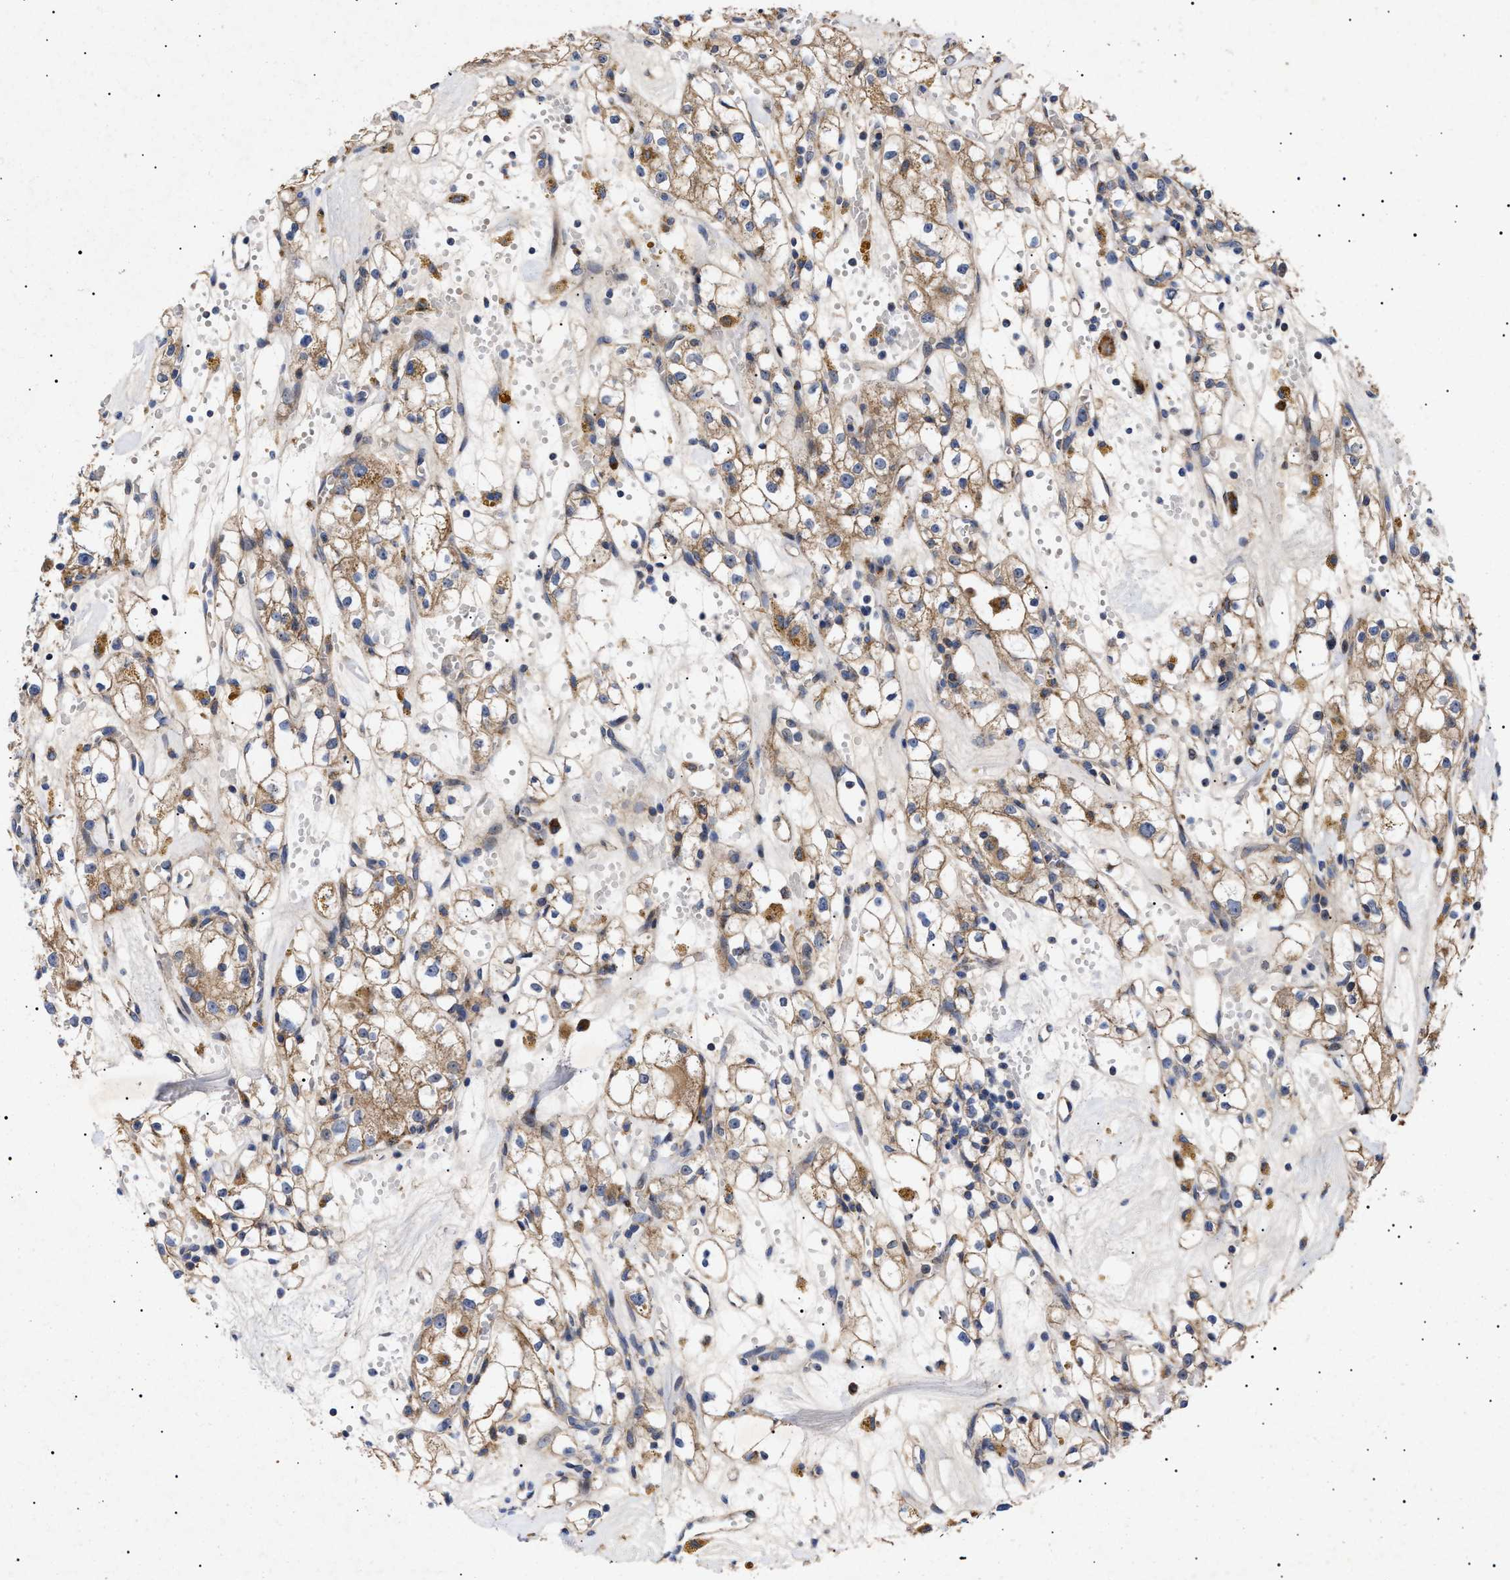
{"staining": {"intensity": "moderate", "quantity": ">75%", "location": "cytoplasmic/membranous"}, "tissue": "renal cancer", "cell_type": "Tumor cells", "image_type": "cancer", "snomed": [{"axis": "morphology", "description": "Adenocarcinoma, NOS"}, {"axis": "topography", "description": "Kidney"}], "caption": "Renal cancer (adenocarcinoma) was stained to show a protein in brown. There is medium levels of moderate cytoplasmic/membranous positivity in approximately >75% of tumor cells. (Stains: DAB (3,3'-diaminobenzidine) in brown, nuclei in blue, Microscopy: brightfield microscopy at high magnification).", "gene": "MRPL10", "patient": {"sex": "male", "age": 56}}